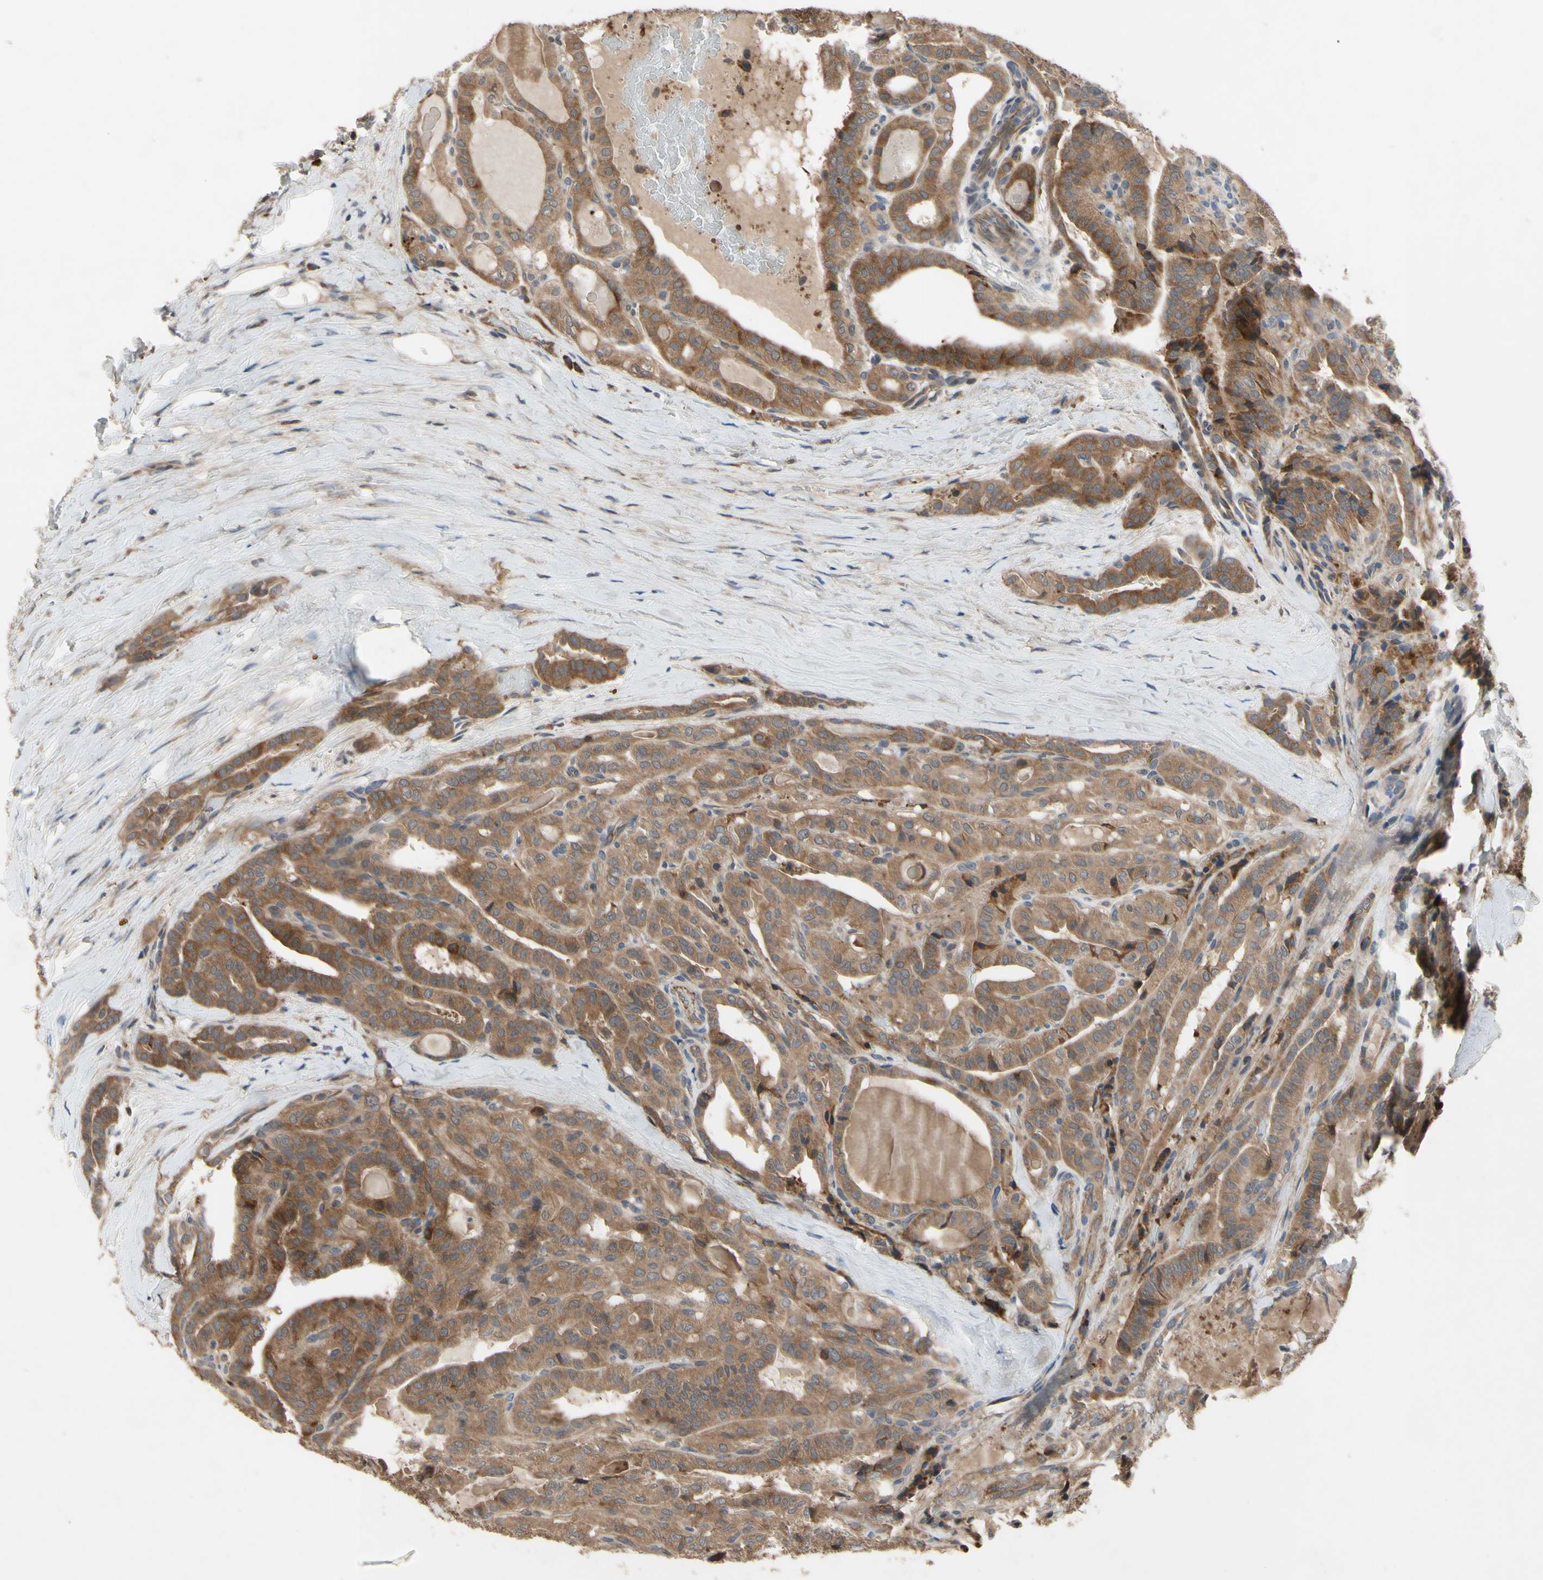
{"staining": {"intensity": "moderate", "quantity": ">75%", "location": "cytoplasmic/membranous"}, "tissue": "thyroid cancer", "cell_type": "Tumor cells", "image_type": "cancer", "snomed": [{"axis": "morphology", "description": "Papillary adenocarcinoma, NOS"}, {"axis": "topography", "description": "Thyroid gland"}], "caption": "The histopathology image reveals staining of thyroid cancer (papillary adenocarcinoma), revealing moderate cytoplasmic/membranous protein staining (brown color) within tumor cells.", "gene": "XIAP", "patient": {"sex": "male", "age": 77}}